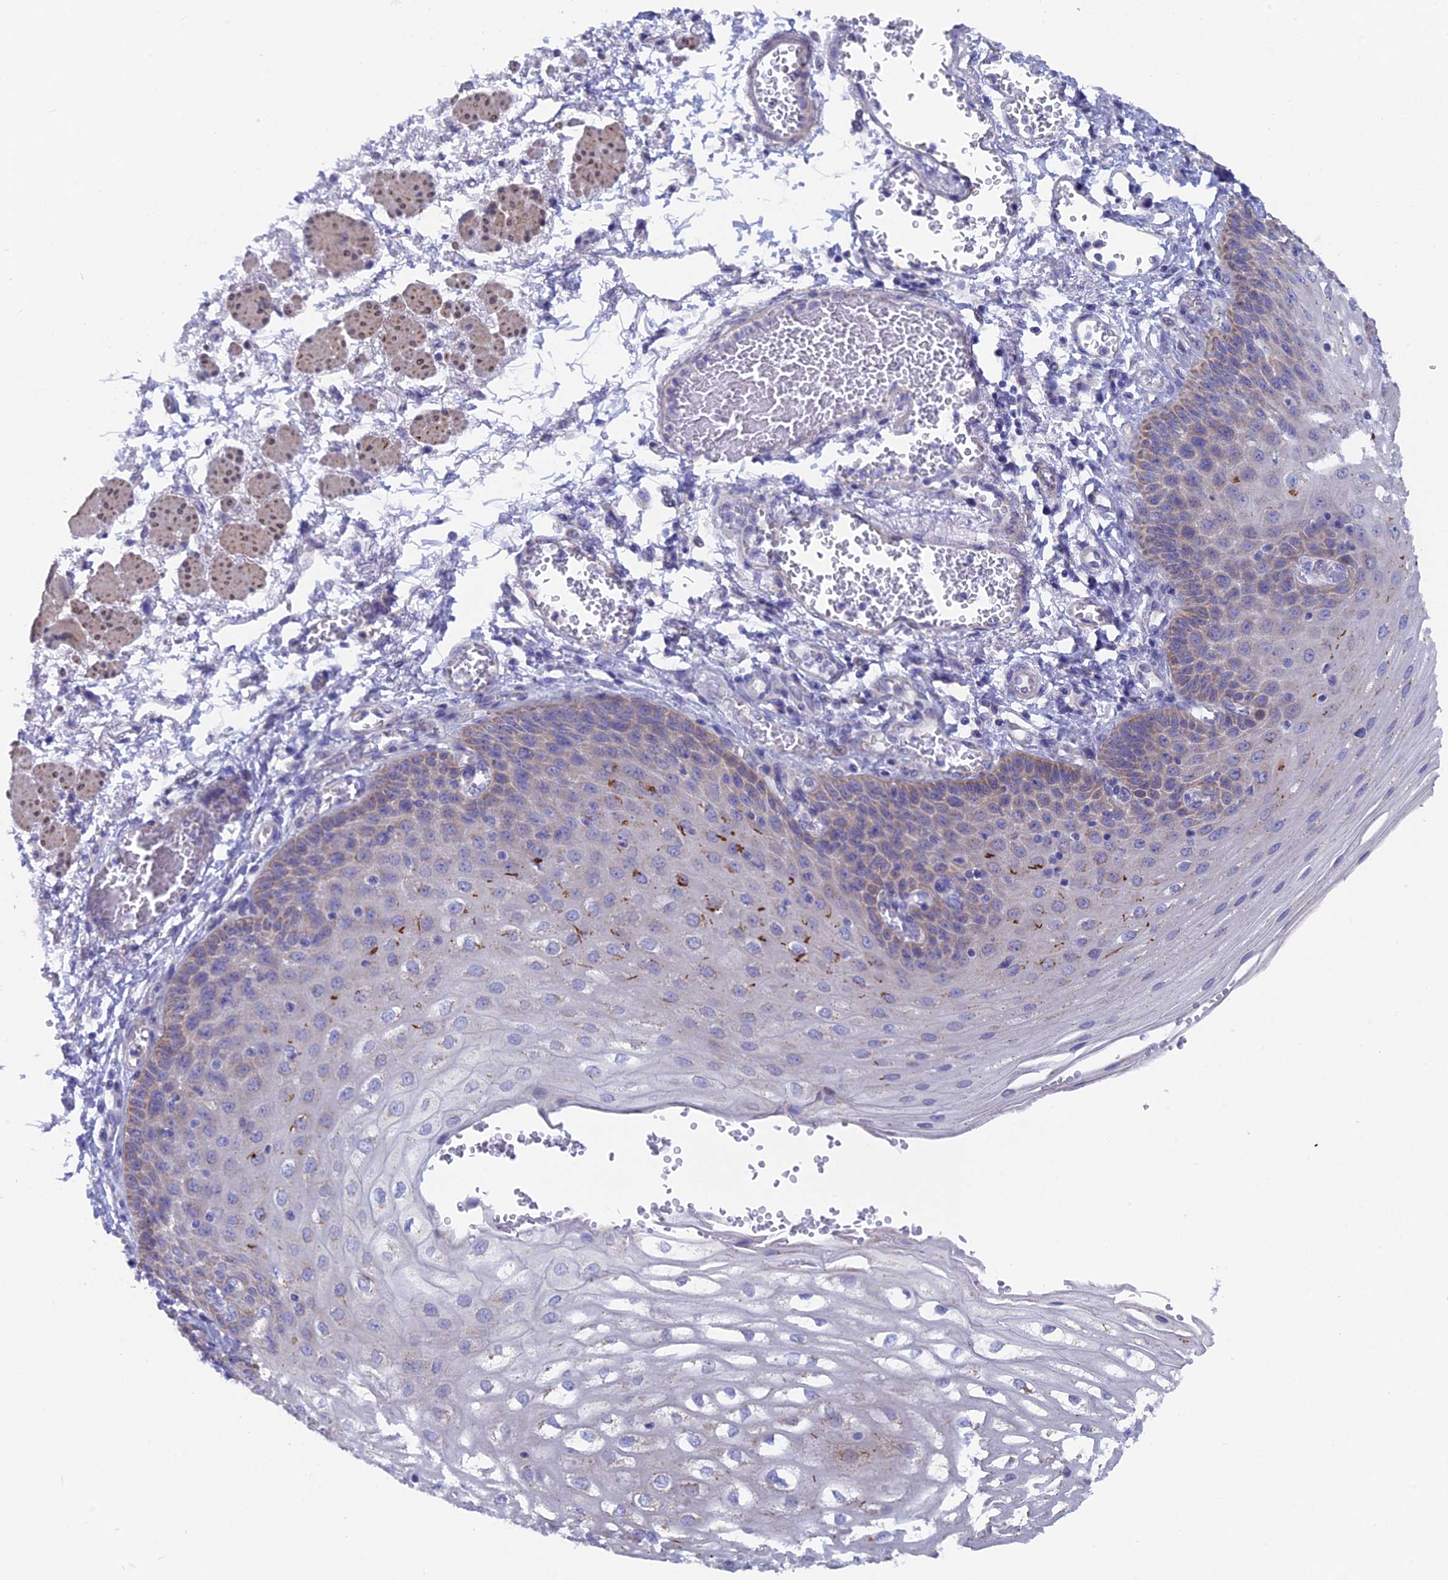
{"staining": {"intensity": "moderate", "quantity": "25%-75%", "location": "cytoplasmic/membranous"}, "tissue": "esophagus", "cell_type": "Squamous epithelial cells", "image_type": "normal", "snomed": [{"axis": "morphology", "description": "Normal tissue, NOS"}, {"axis": "topography", "description": "Esophagus"}], "caption": "Protein expression analysis of normal human esophagus reveals moderate cytoplasmic/membranous positivity in approximately 25%-75% of squamous epithelial cells.", "gene": "AK4P3", "patient": {"sex": "male", "age": 81}}